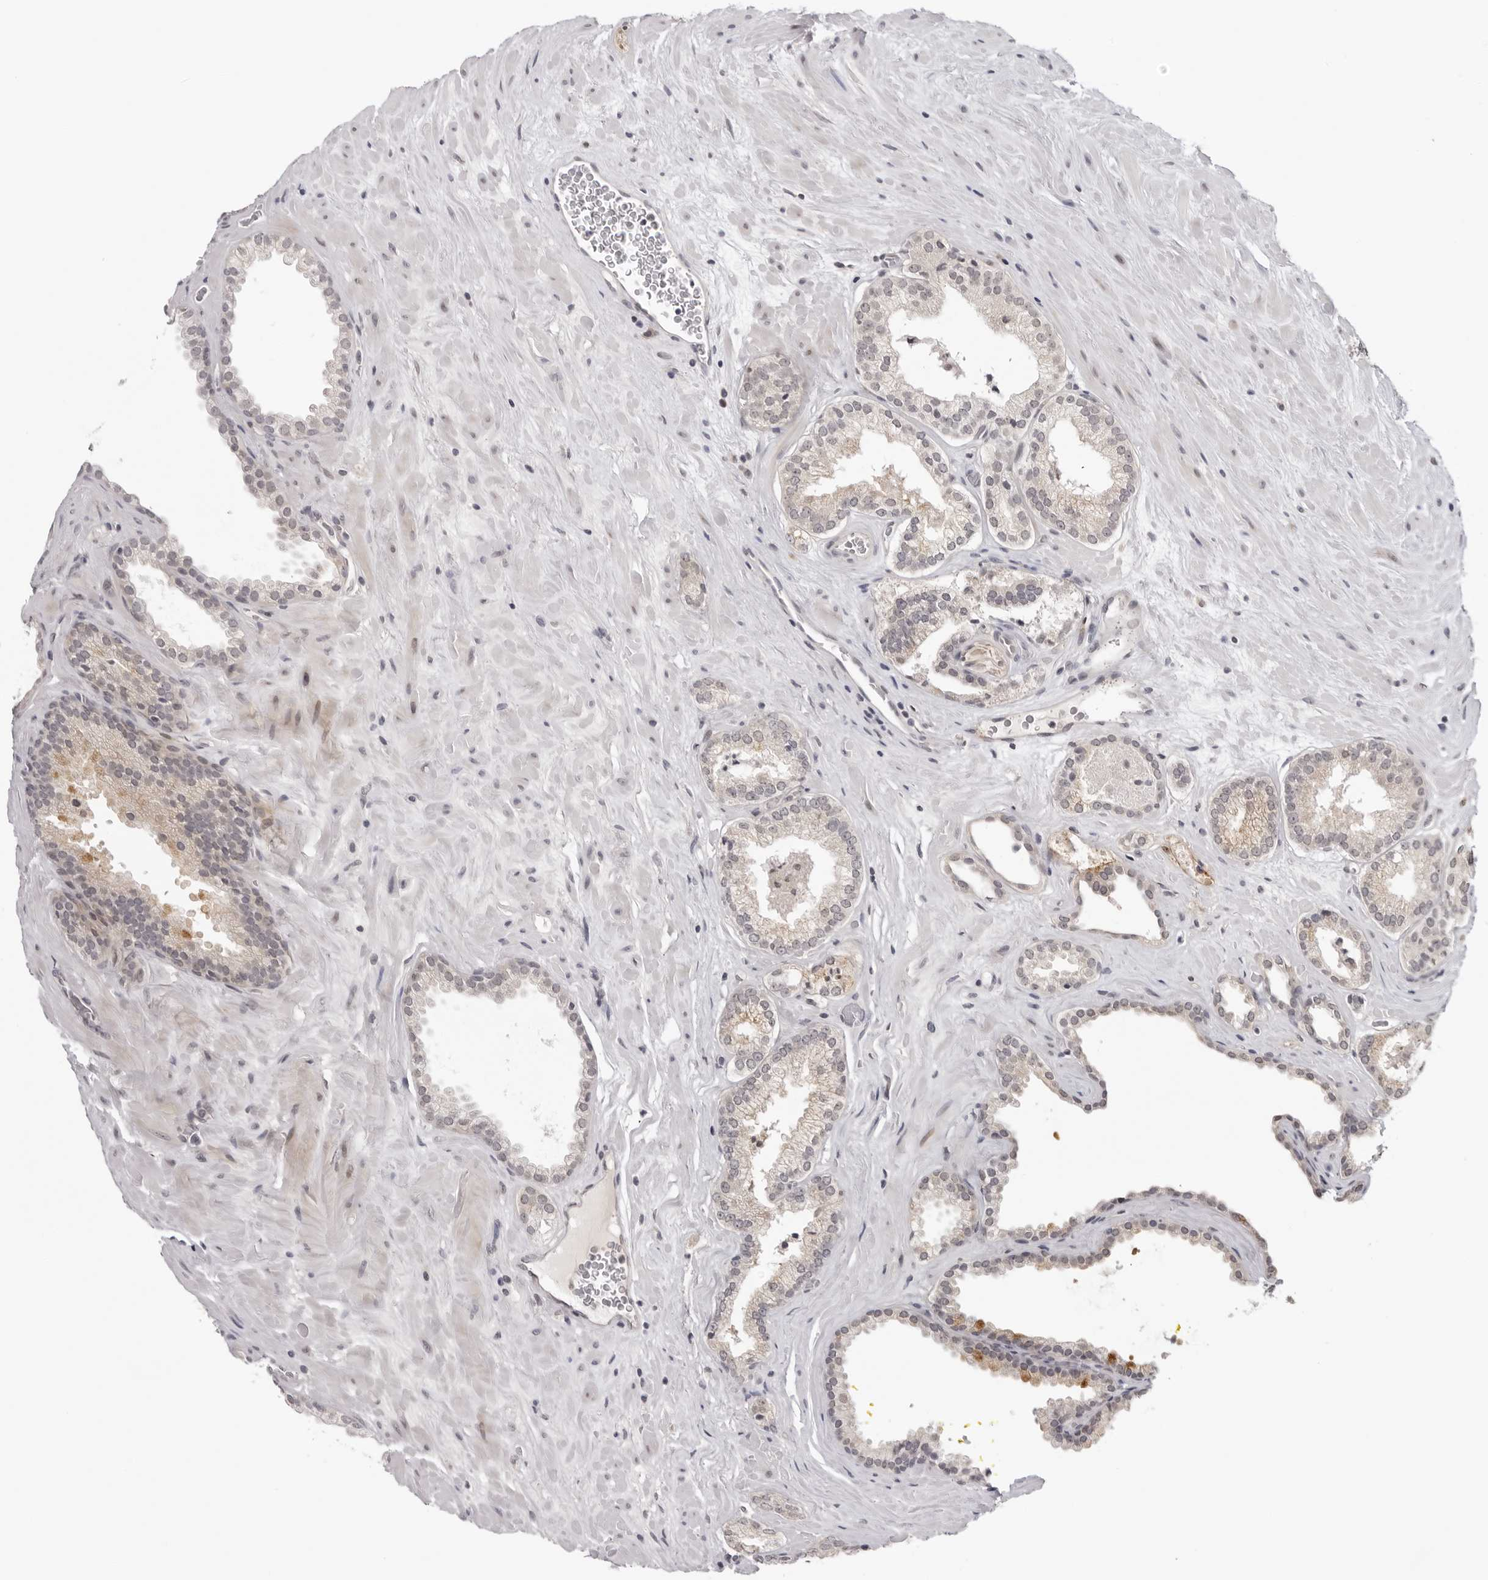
{"staining": {"intensity": "negative", "quantity": "none", "location": "none"}, "tissue": "prostate cancer", "cell_type": "Tumor cells", "image_type": "cancer", "snomed": [{"axis": "morphology", "description": "Adenocarcinoma, Low grade"}, {"axis": "topography", "description": "Prostate"}], "caption": "Tumor cells are negative for brown protein staining in low-grade adenocarcinoma (prostate).", "gene": "PRUNE1", "patient": {"sex": "male", "age": 62}}